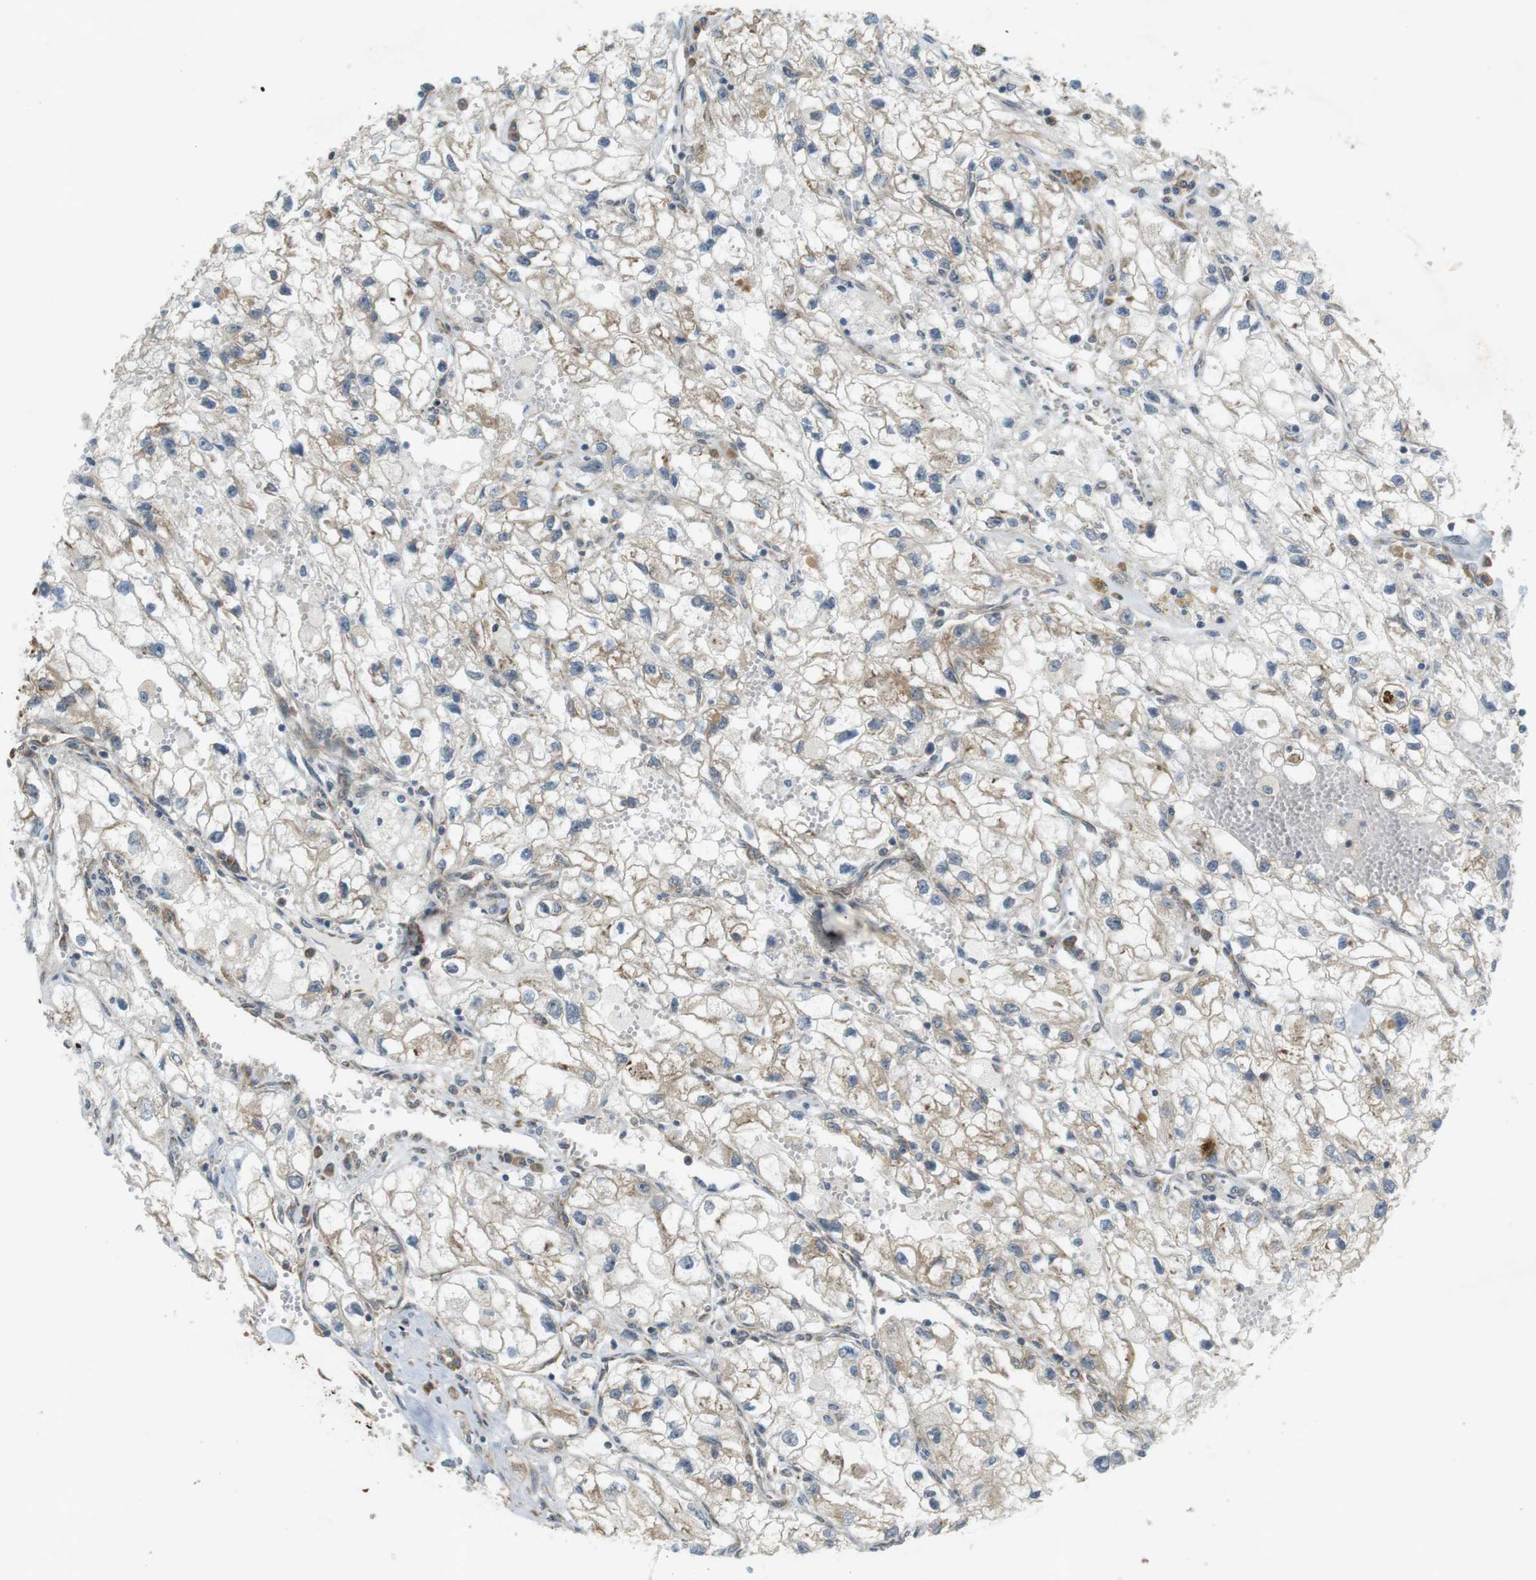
{"staining": {"intensity": "weak", "quantity": "<25%", "location": "cytoplasmic/membranous"}, "tissue": "renal cancer", "cell_type": "Tumor cells", "image_type": "cancer", "snomed": [{"axis": "morphology", "description": "Adenocarcinoma, NOS"}, {"axis": "topography", "description": "Kidney"}], "caption": "This is a micrograph of IHC staining of renal adenocarcinoma, which shows no staining in tumor cells.", "gene": "SLC41A1", "patient": {"sex": "female", "age": 70}}